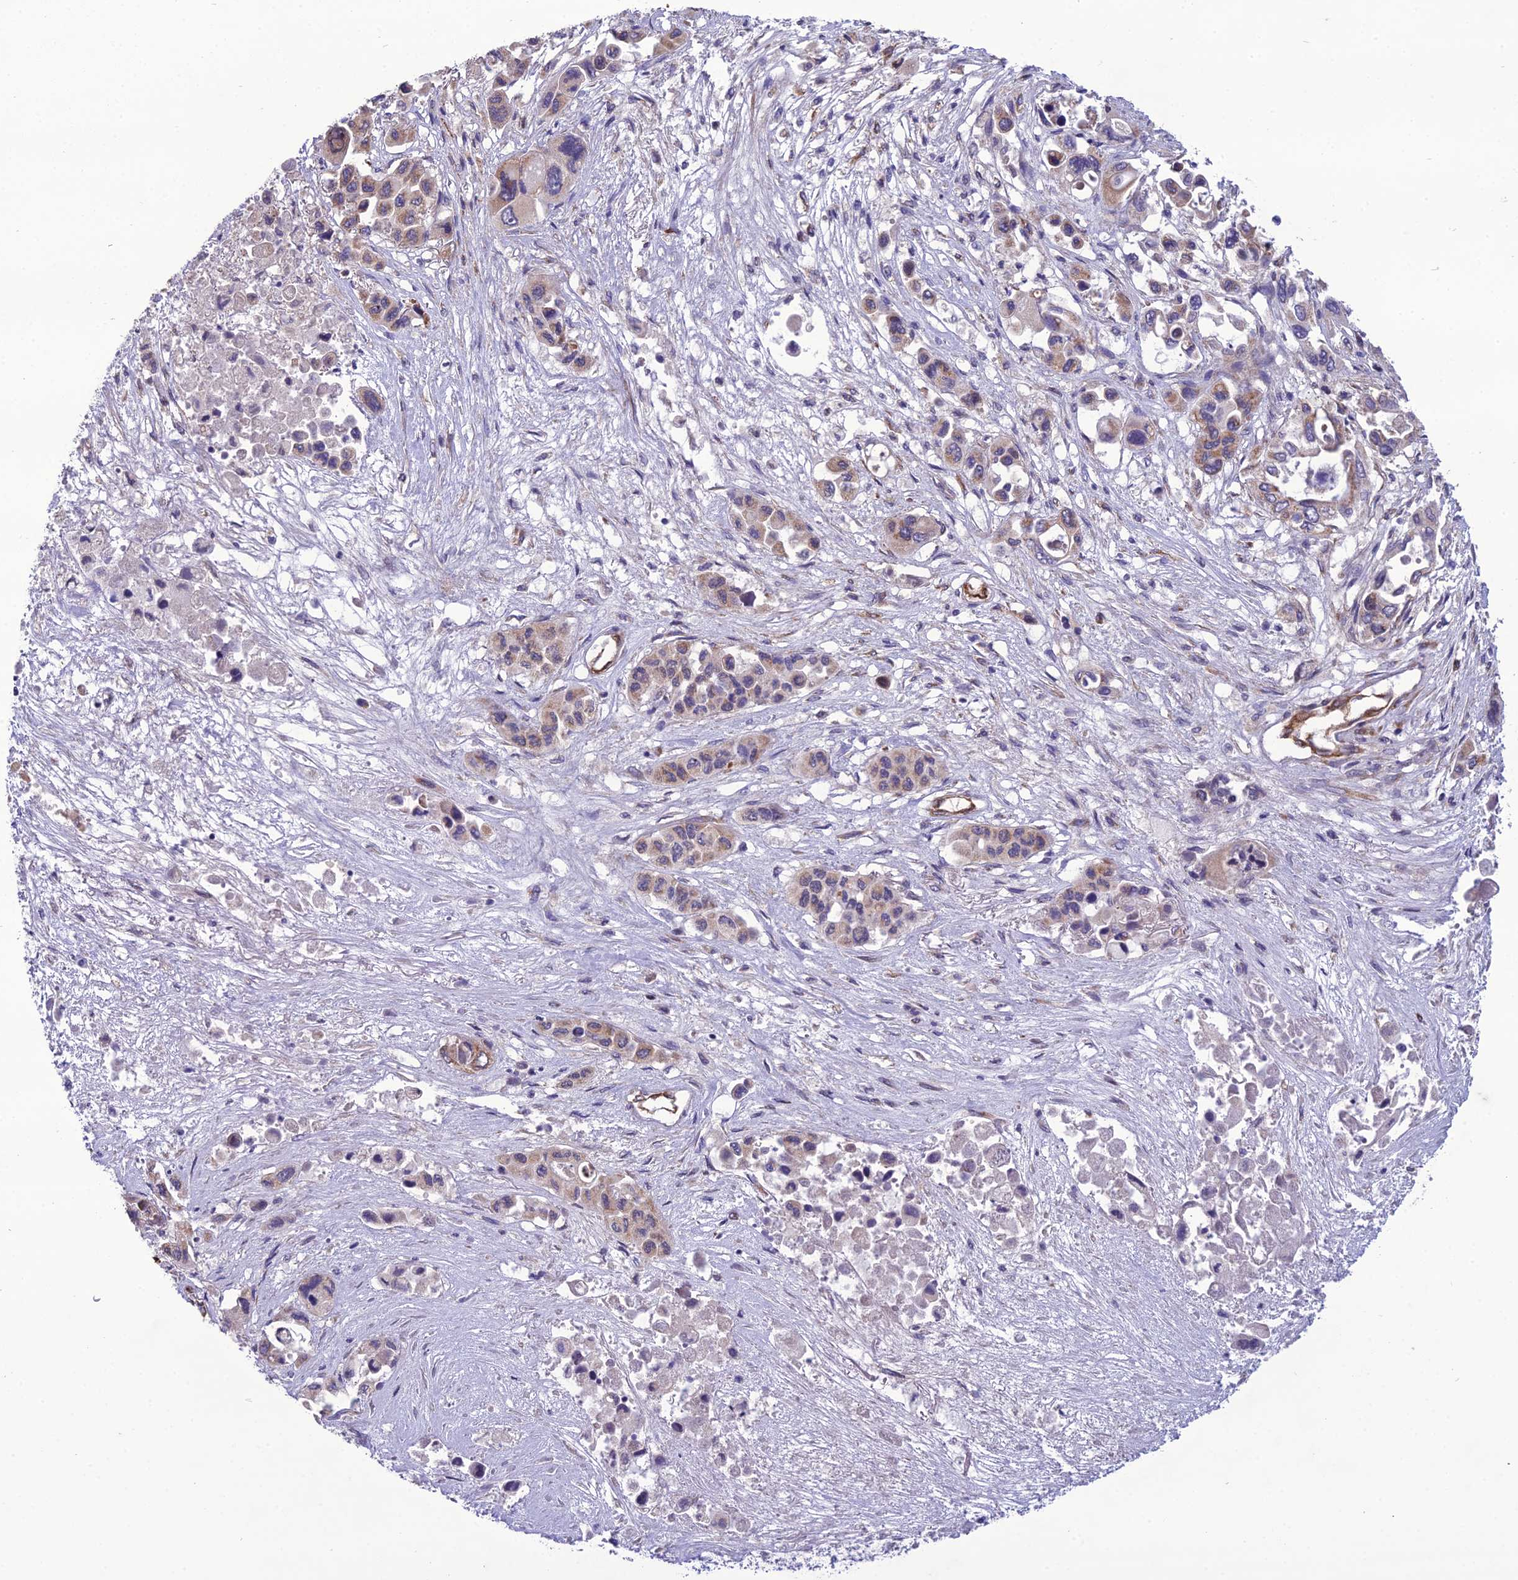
{"staining": {"intensity": "weak", "quantity": "25%-75%", "location": "cytoplasmic/membranous"}, "tissue": "pancreatic cancer", "cell_type": "Tumor cells", "image_type": "cancer", "snomed": [{"axis": "morphology", "description": "Adenocarcinoma, NOS"}, {"axis": "topography", "description": "Pancreas"}], "caption": "Human pancreatic cancer stained with a brown dye displays weak cytoplasmic/membranous positive expression in approximately 25%-75% of tumor cells.", "gene": "NODAL", "patient": {"sex": "male", "age": 92}}